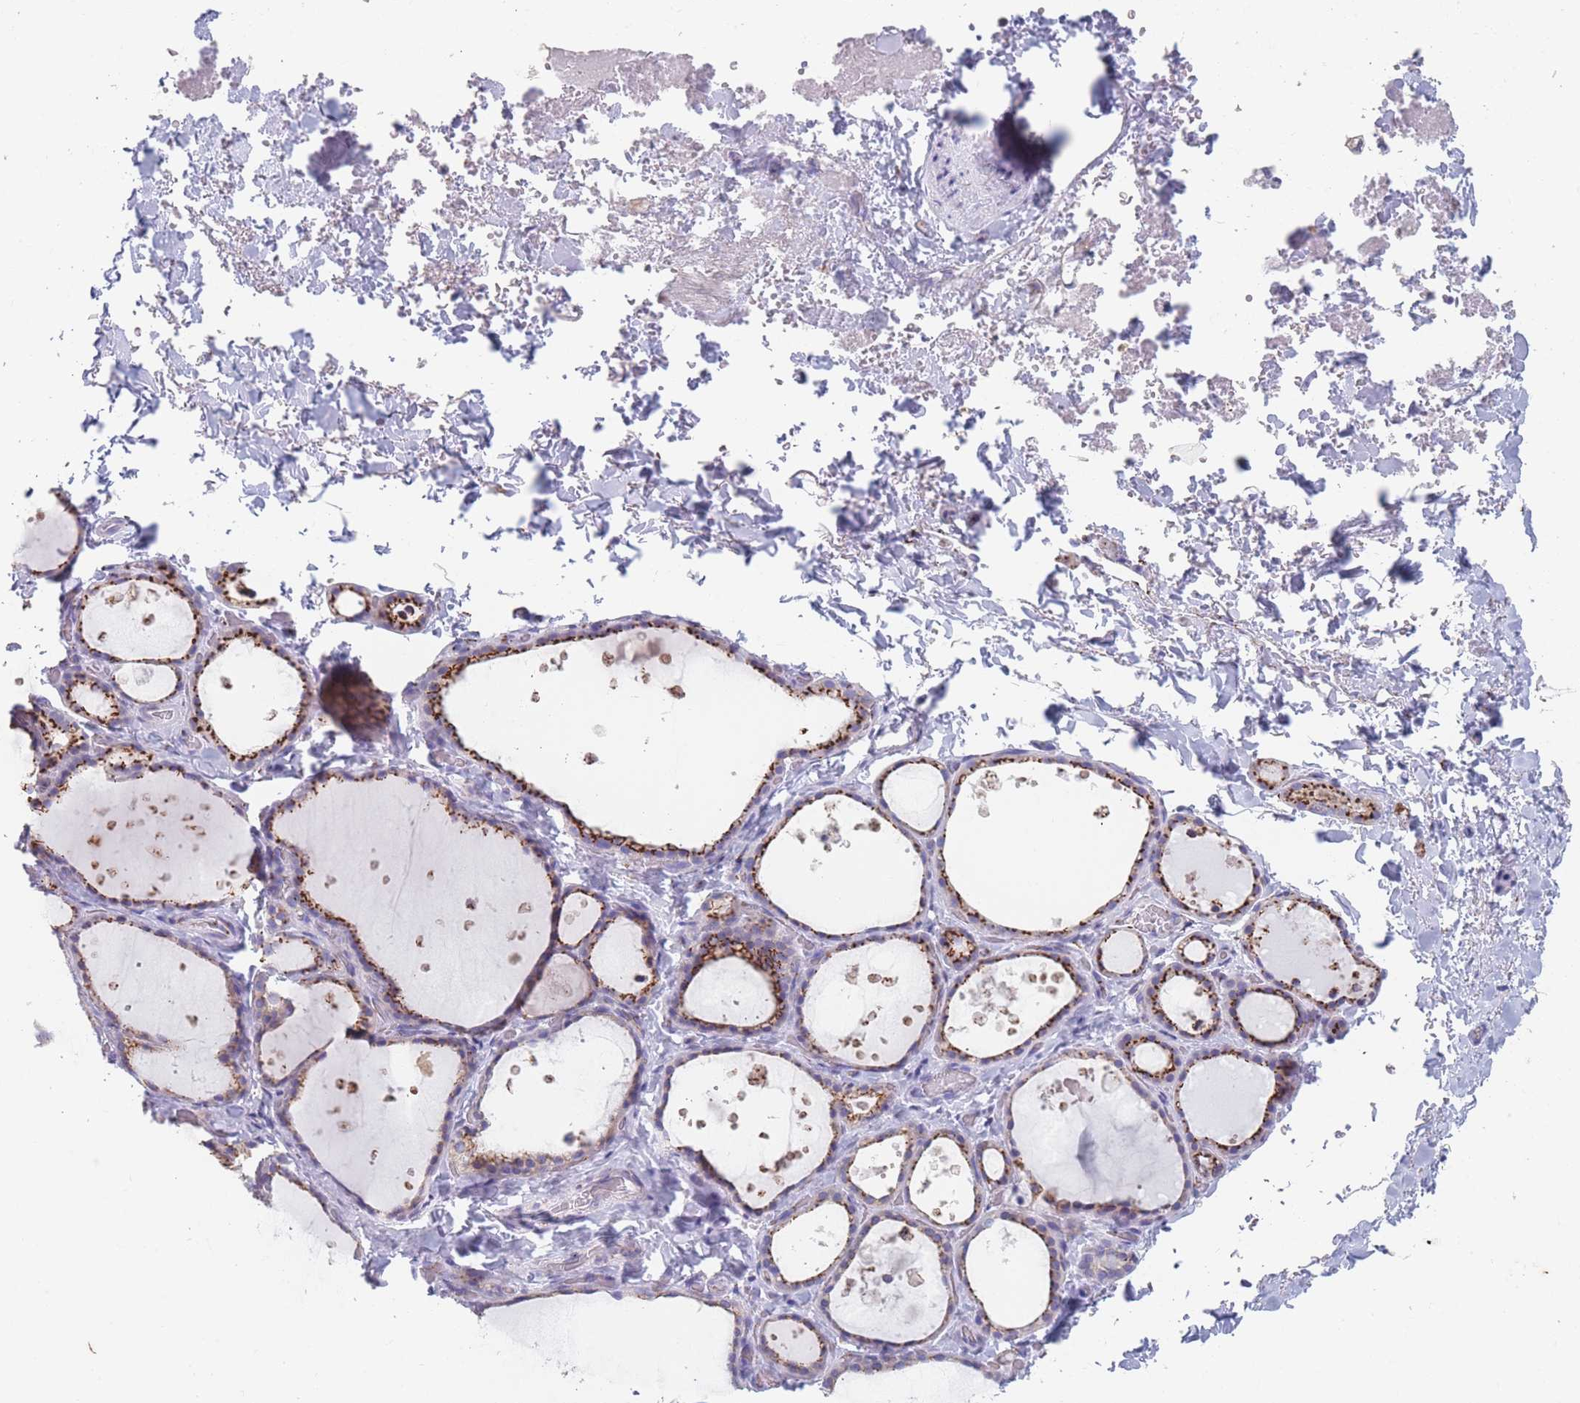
{"staining": {"intensity": "strong", "quantity": "25%-75%", "location": "cytoplasmic/membranous"}, "tissue": "thyroid gland", "cell_type": "Glandular cells", "image_type": "normal", "snomed": [{"axis": "morphology", "description": "Normal tissue, NOS"}, {"axis": "topography", "description": "Thyroid gland"}], "caption": "Thyroid gland stained with immunohistochemistry (IHC) reveals strong cytoplasmic/membranous staining in approximately 25%-75% of glandular cells.", "gene": "TMED10", "patient": {"sex": "female", "age": 44}}